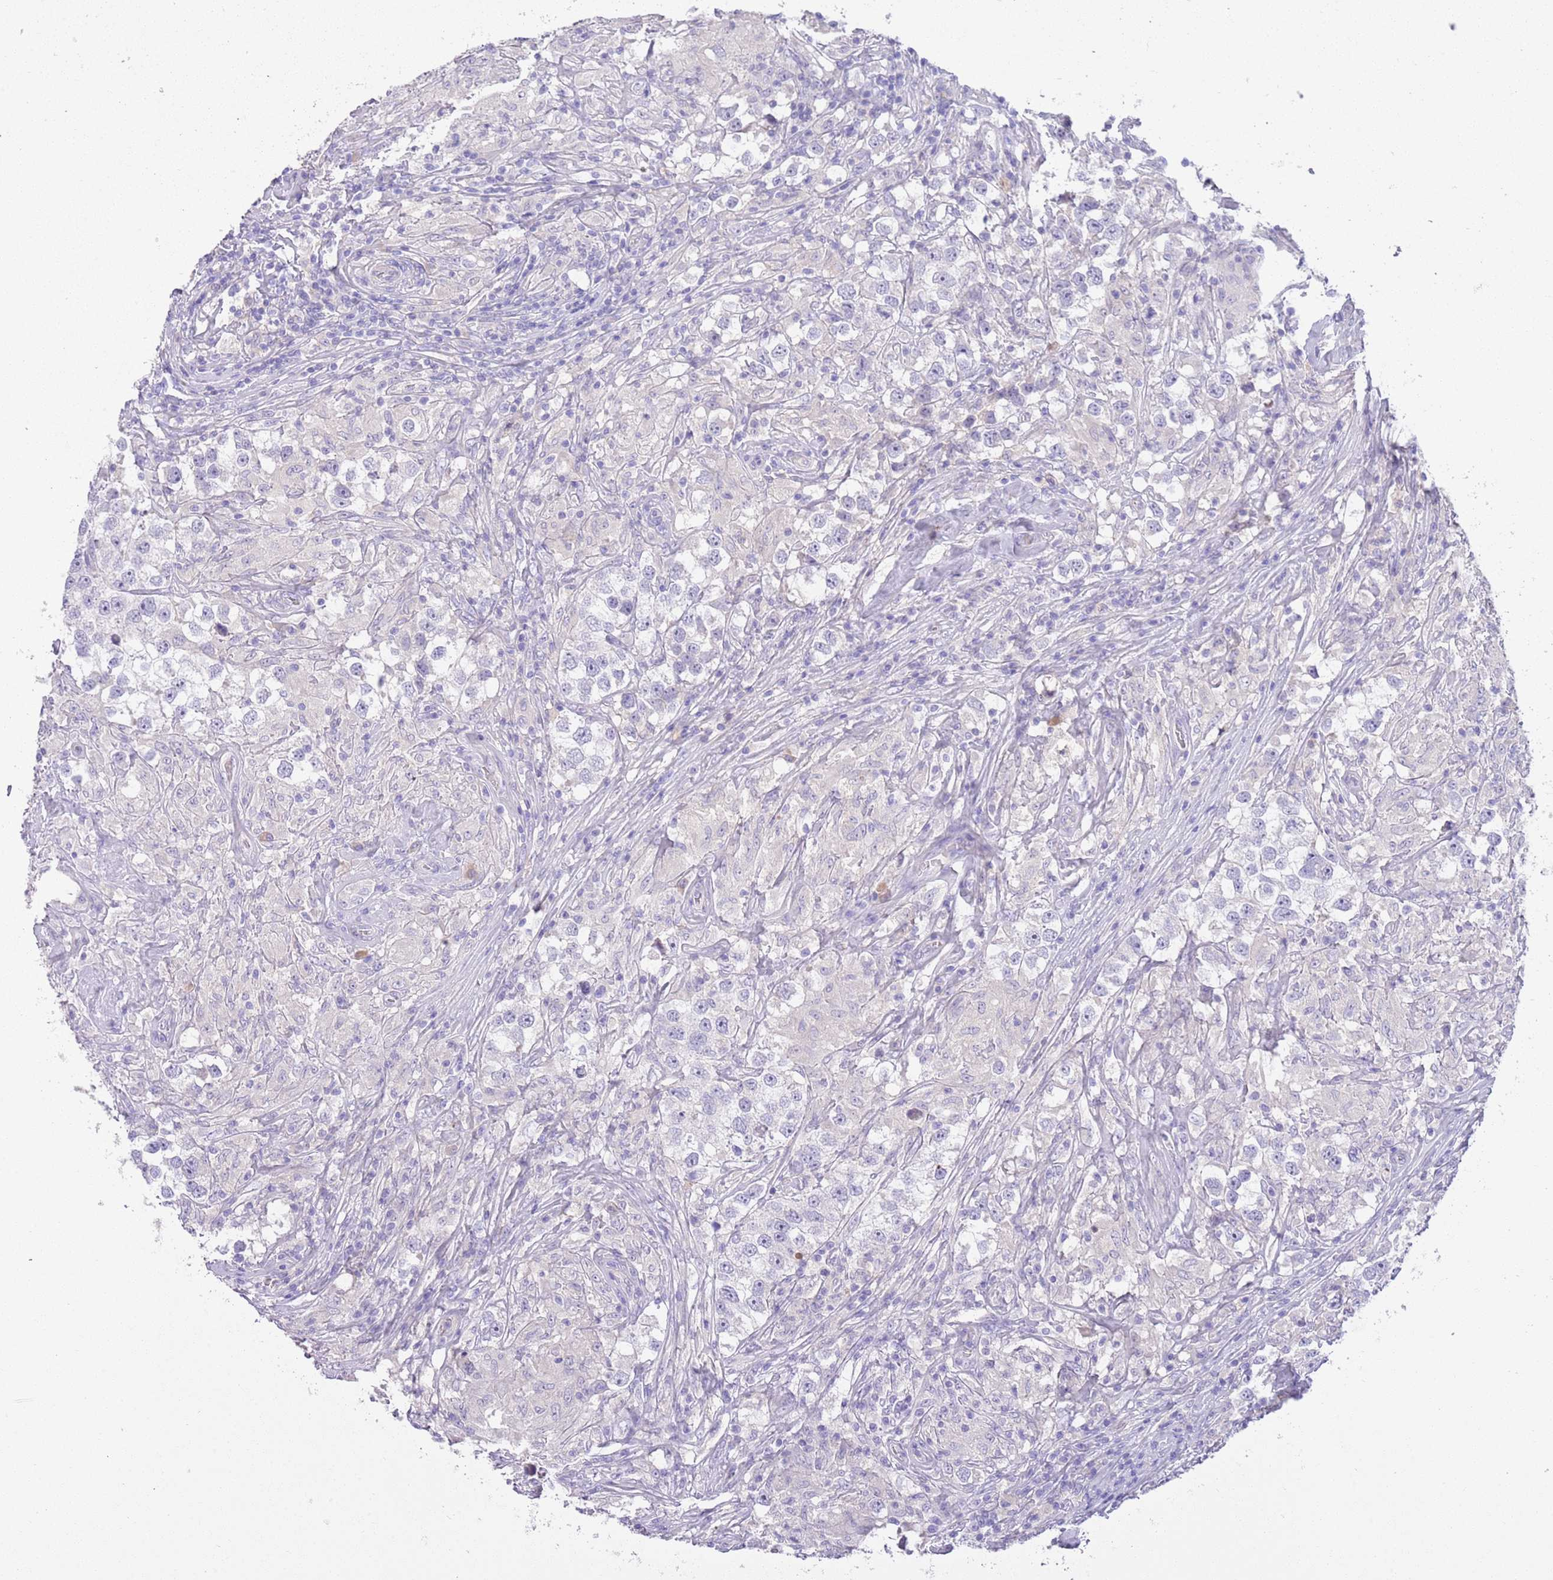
{"staining": {"intensity": "negative", "quantity": "none", "location": "none"}, "tissue": "testis cancer", "cell_type": "Tumor cells", "image_type": "cancer", "snomed": [{"axis": "morphology", "description": "Seminoma, NOS"}, {"axis": "topography", "description": "Testis"}], "caption": "Tumor cells are negative for brown protein staining in testis cancer.", "gene": "IGFL4", "patient": {"sex": "male", "age": 46}}